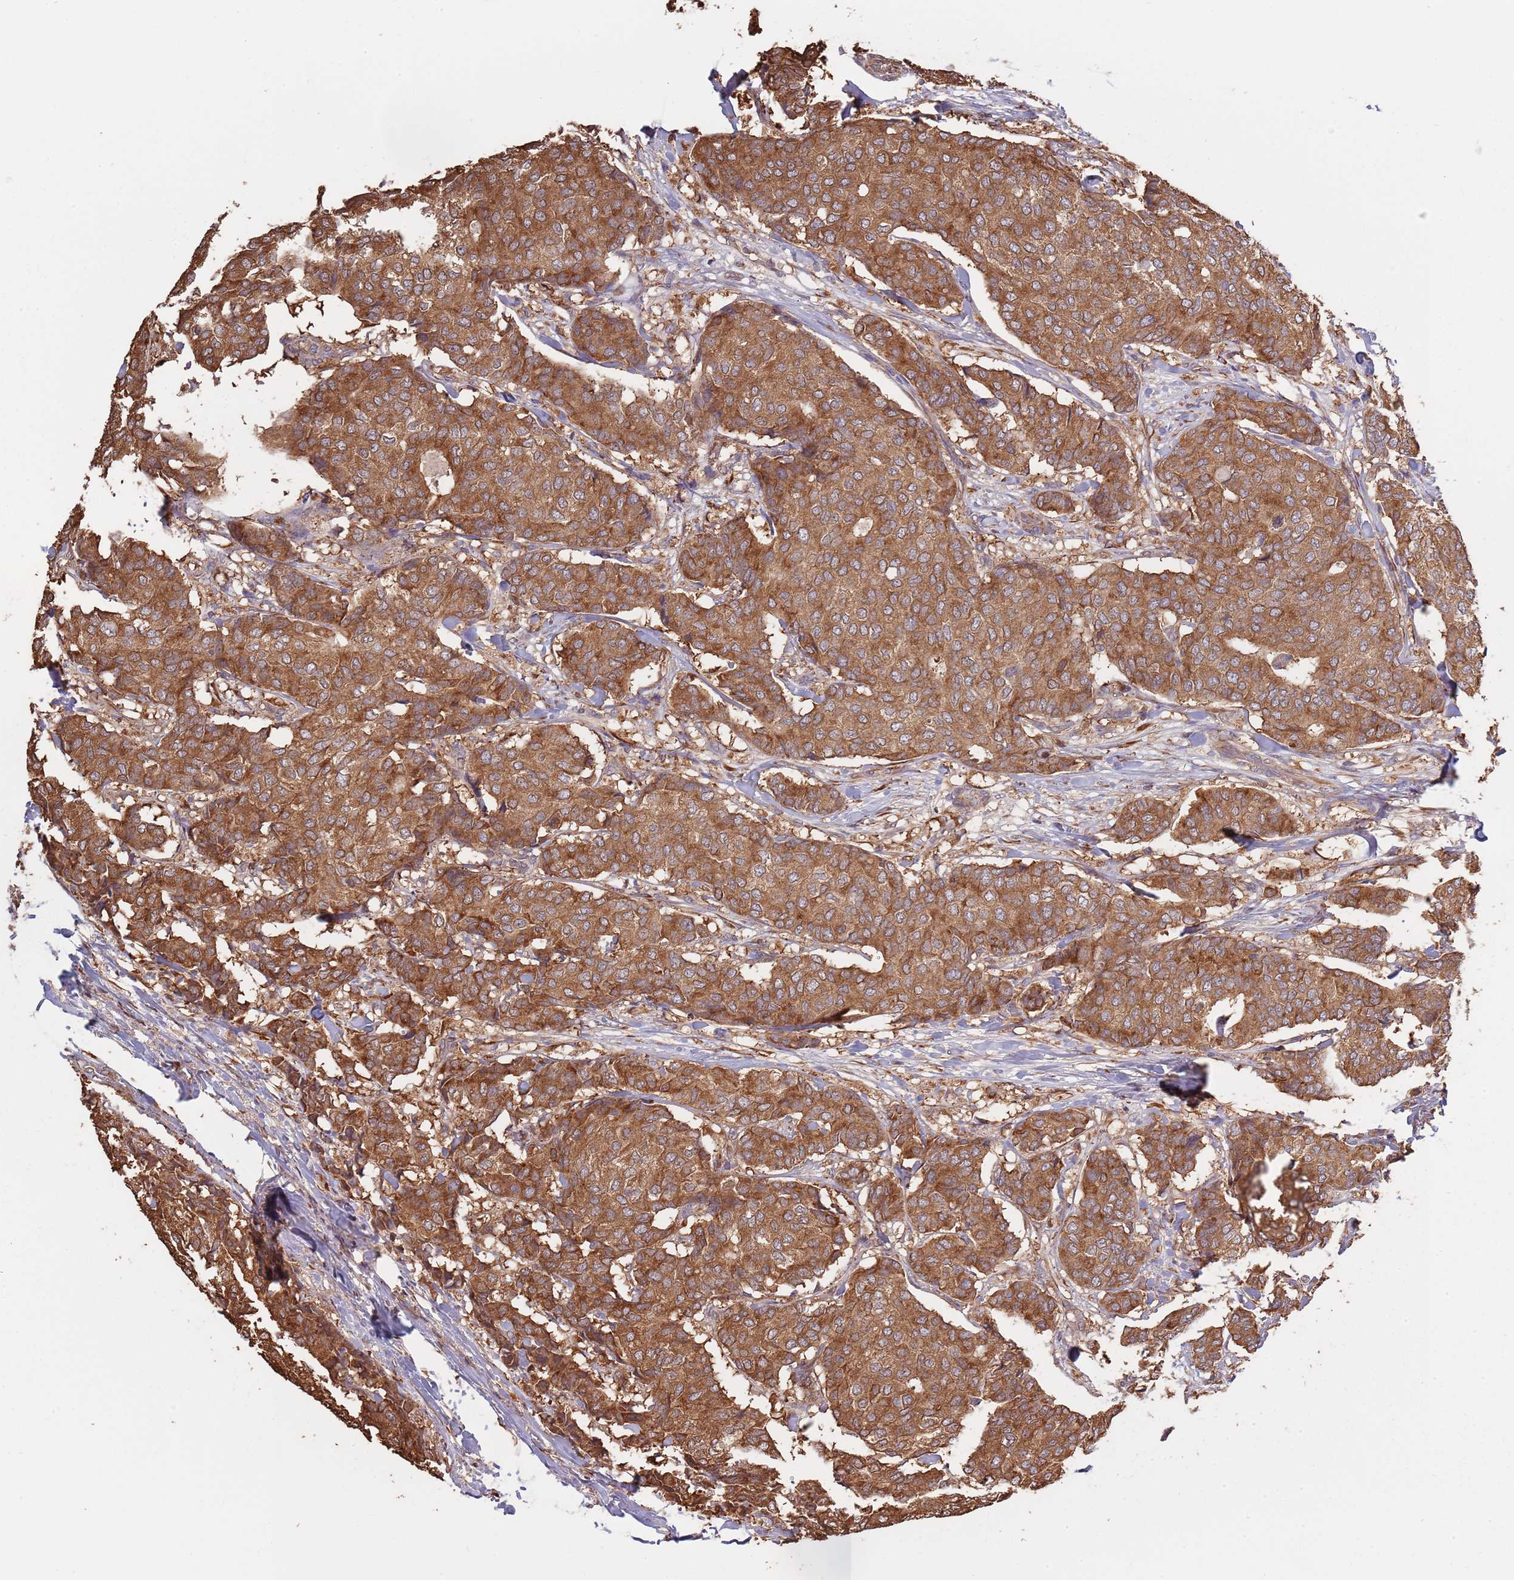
{"staining": {"intensity": "strong", "quantity": ">75%", "location": "cytoplasmic/membranous"}, "tissue": "breast cancer", "cell_type": "Tumor cells", "image_type": "cancer", "snomed": [{"axis": "morphology", "description": "Duct carcinoma"}, {"axis": "topography", "description": "Breast"}], "caption": "Immunohistochemical staining of breast cancer shows strong cytoplasmic/membranous protein staining in approximately >75% of tumor cells.", "gene": "COG4", "patient": {"sex": "female", "age": 75}}